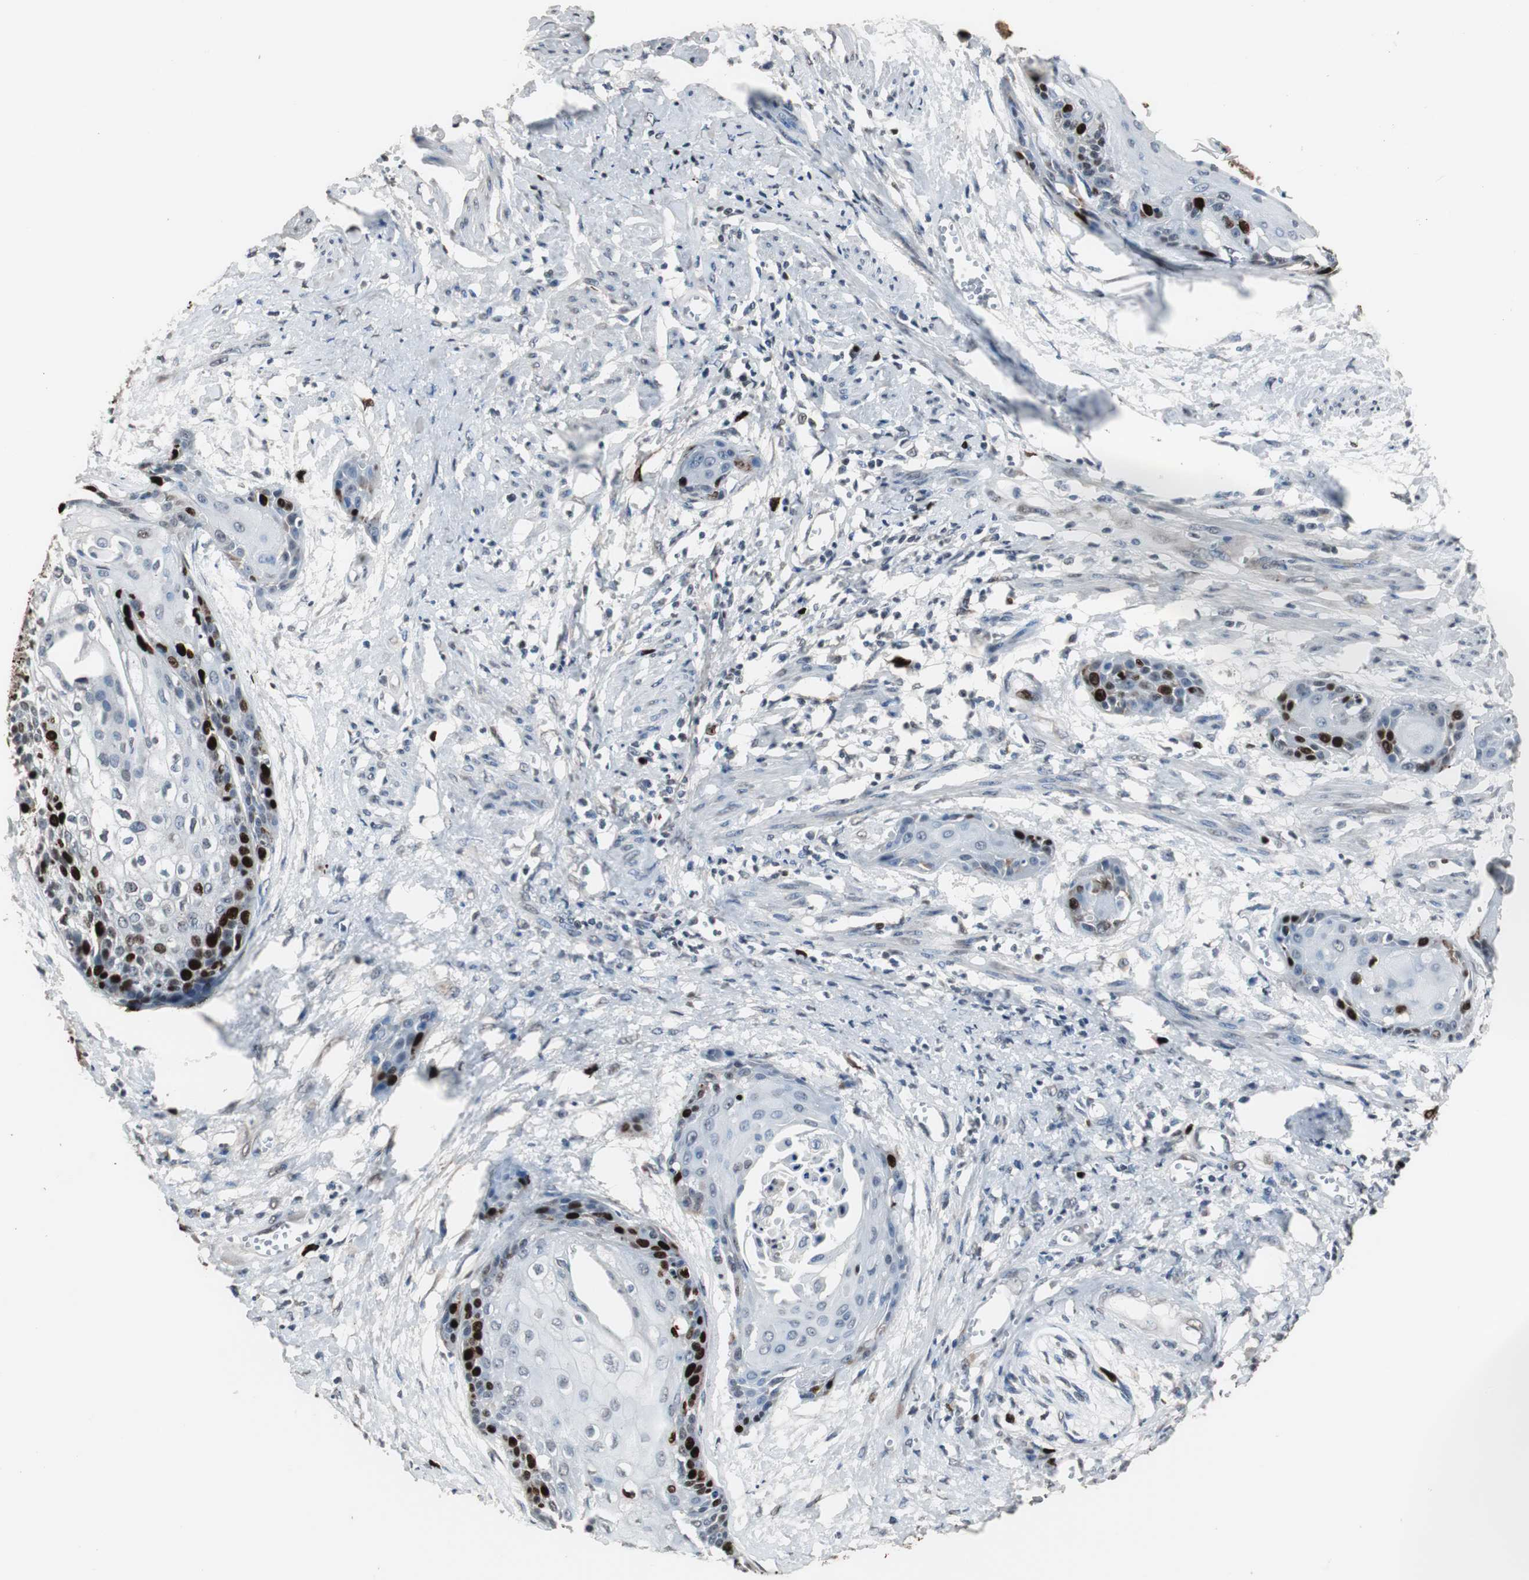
{"staining": {"intensity": "strong", "quantity": "25%-75%", "location": "nuclear"}, "tissue": "cervical cancer", "cell_type": "Tumor cells", "image_type": "cancer", "snomed": [{"axis": "morphology", "description": "Squamous cell carcinoma, NOS"}, {"axis": "topography", "description": "Cervix"}], "caption": "A brown stain shows strong nuclear expression of a protein in cervical cancer (squamous cell carcinoma) tumor cells. Using DAB (3,3'-diaminobenzidine) (brown) and hematoxylin (blue) stains, captured at high magnification using brightfield microscopy.", "gene": "TOP2A", "patient": {"sex": "female", "age": 57}}